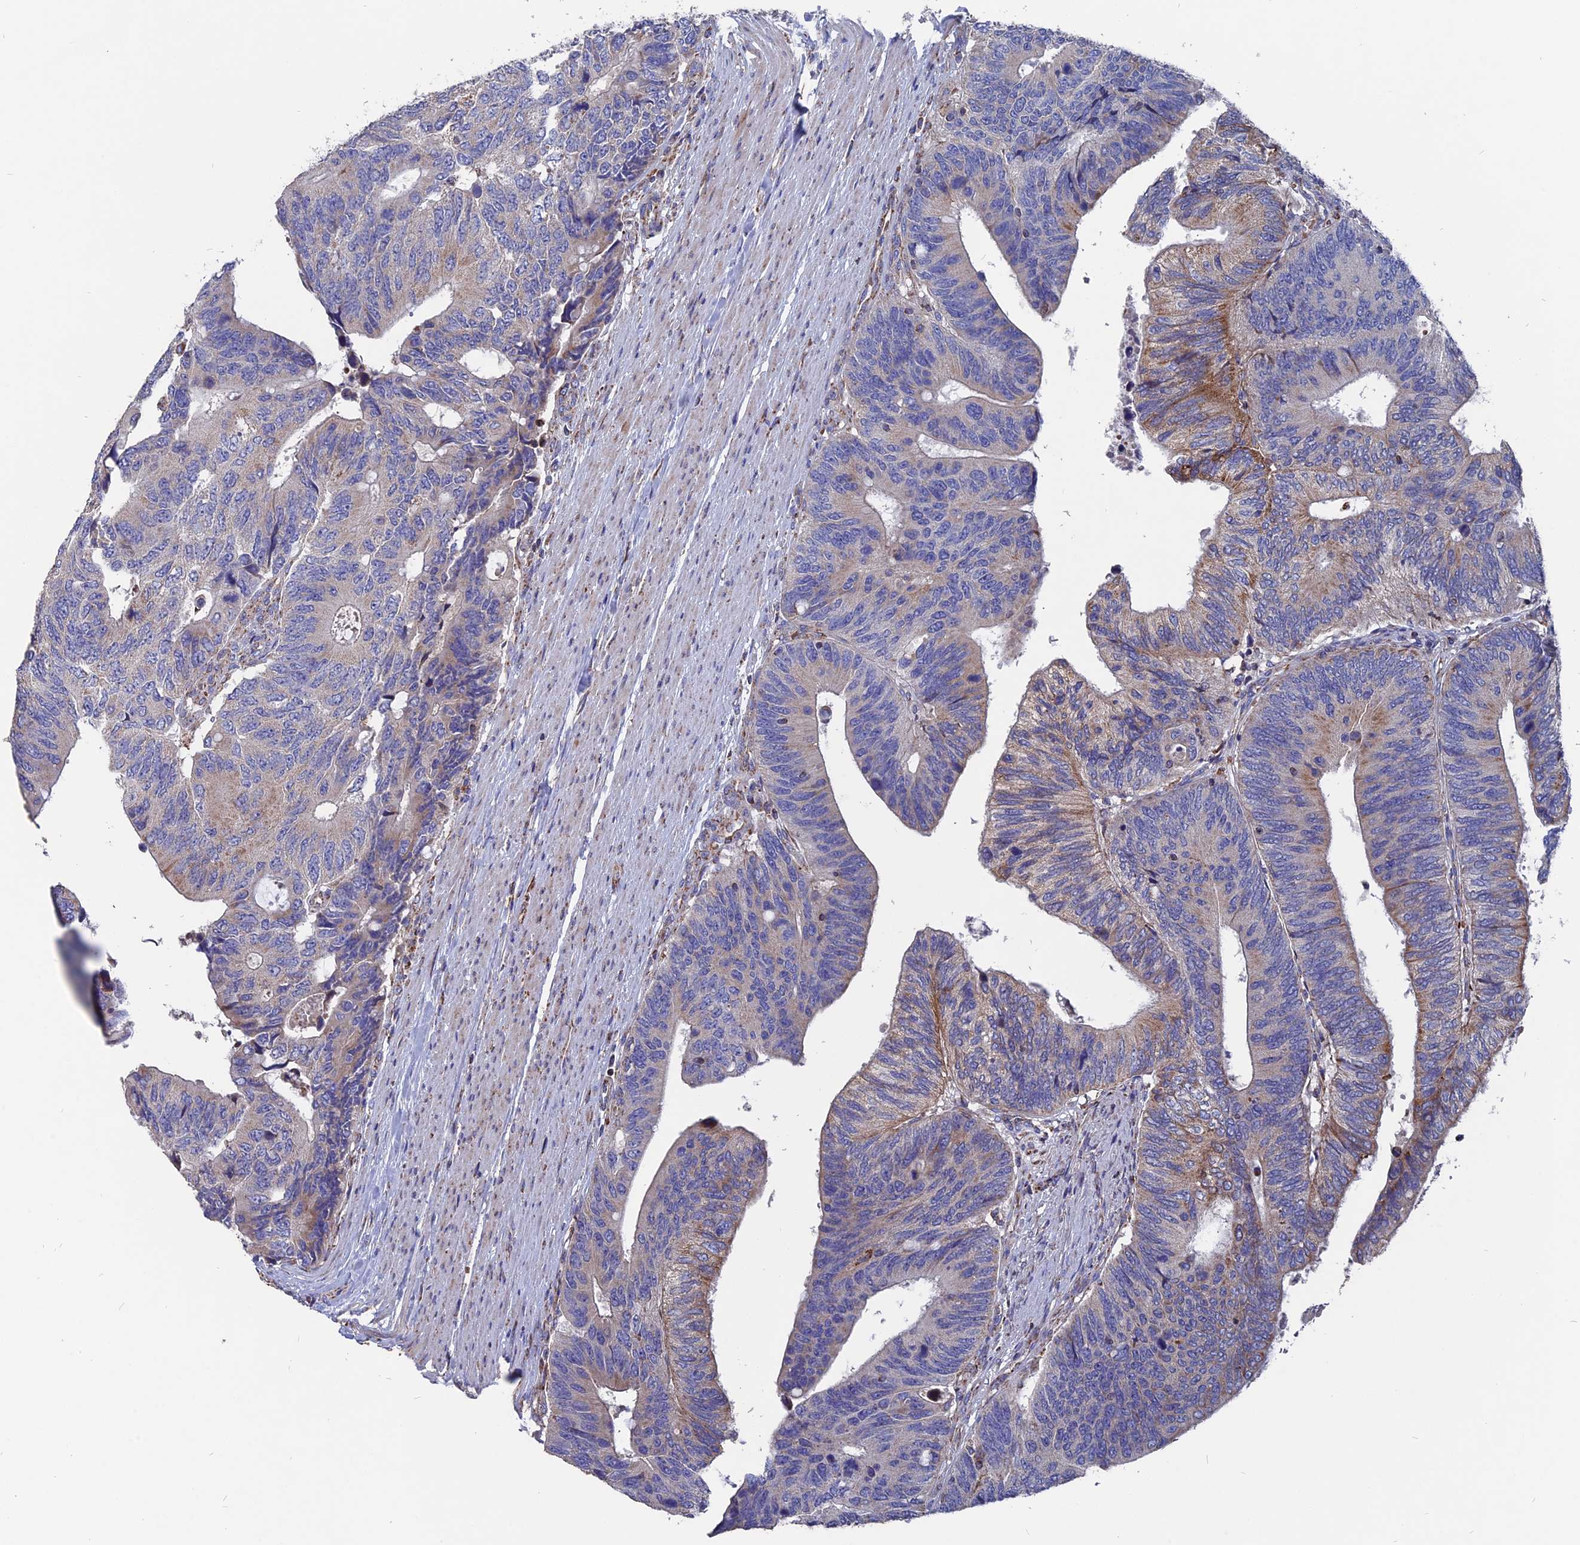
{"staining": {"intensity": "moderate", "quantity": "<25%", "location": "cytoplasmic/membranous"}, "tissue": "colorectal cancer", "cell_type": "Tumor cells", "image_type": "cancer", "snomed": [{"axis": "morphology", "description": "Adenocarcinoma, NOS"}, {"axis": "topography", "description": "Colon"}], "caption": "Moderate cytoplasmic/membranous positivity for a protein is identified in about <25% of tumor cells of adenocarcinoma (colorectal) using IHC.", "gene": "TGFA", "patient": {"sex": "male", "age": 87}}